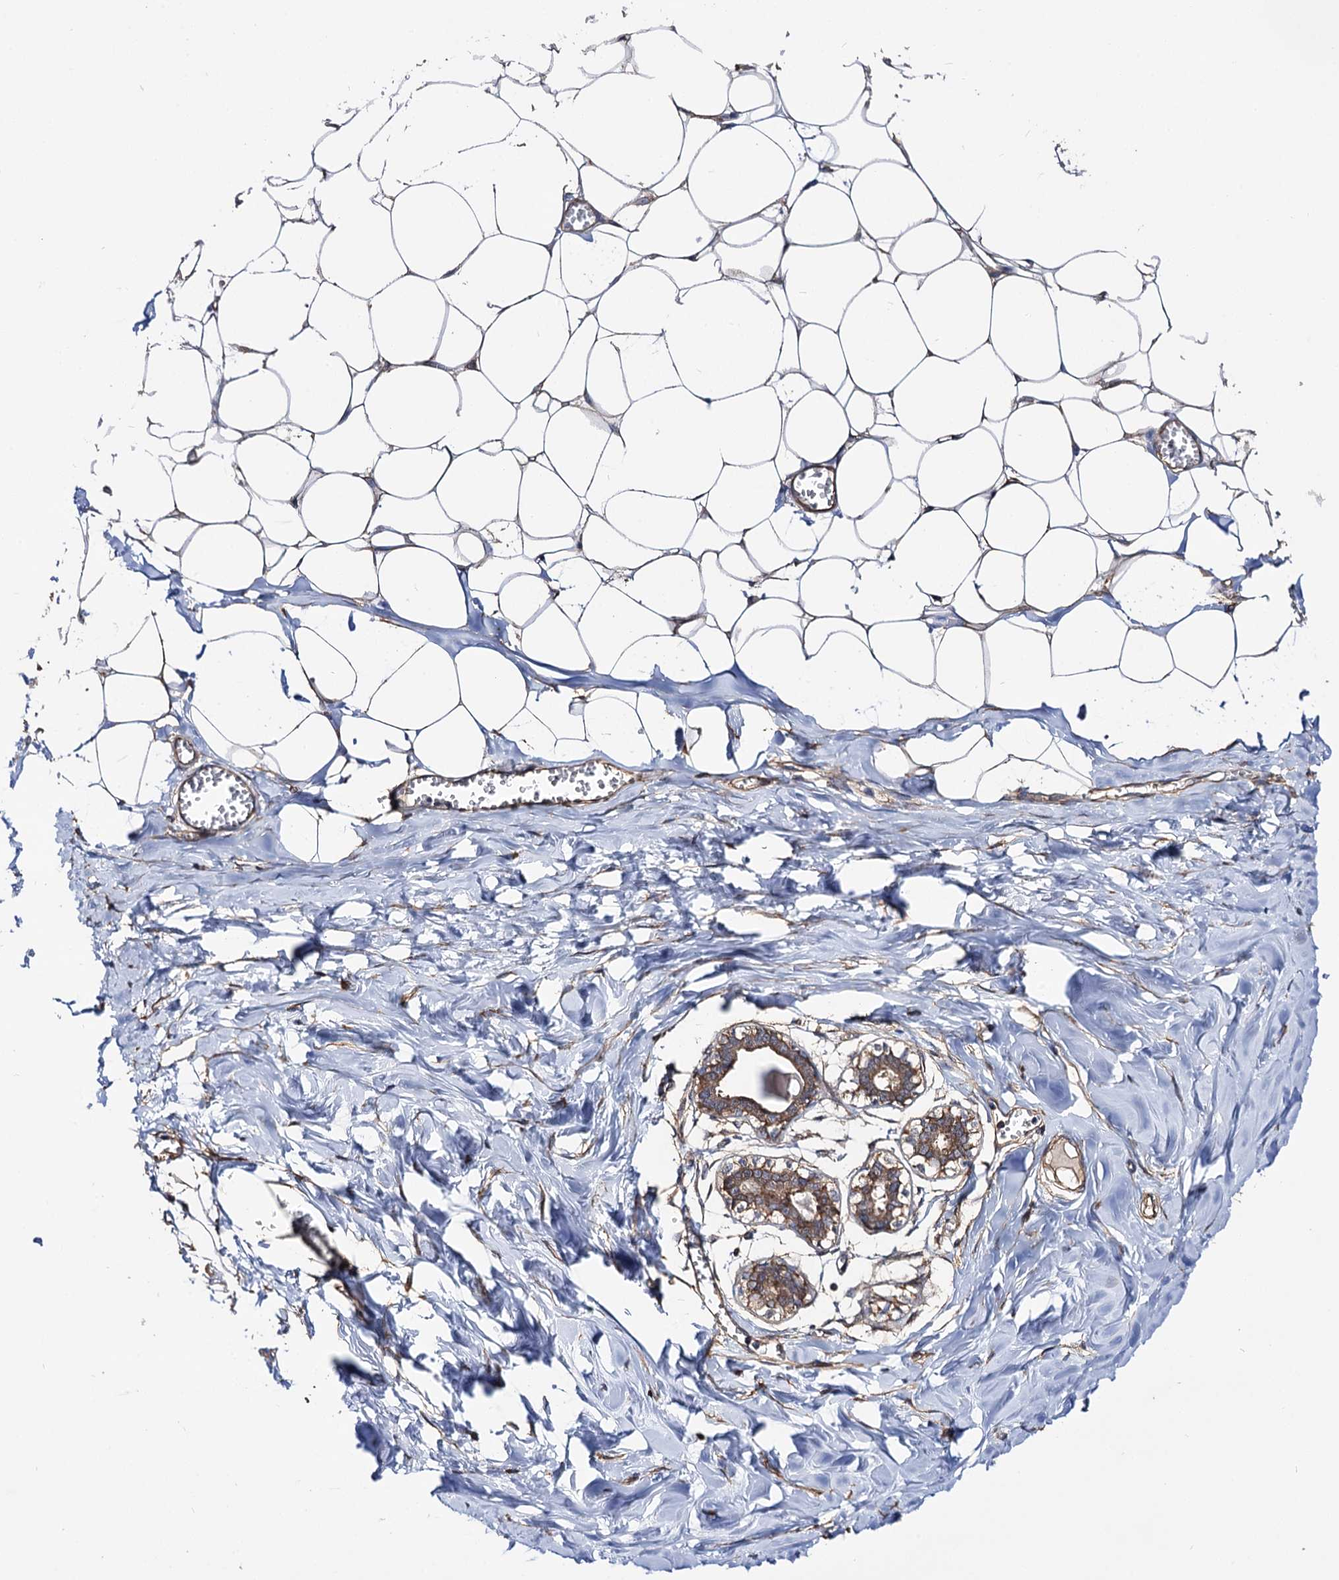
{"staining": {"intensity": "negative", "quantity": "none", "location": "none"}, "tissue": "breast", "cell_type": "Adipocytes", "image_type": "normal", "snomed": [{"axis": "morphology", "description": "Normal tissue, NOS"}, {"axis": "topography", "description": "Breast"}], "caption": "This is an immunohistochemistry (IHC) photomicrograph of normal breast. There is no positivity in adipocytes.", "gene": "IDI1", "patient": {"sex": "female", "age": 27}}